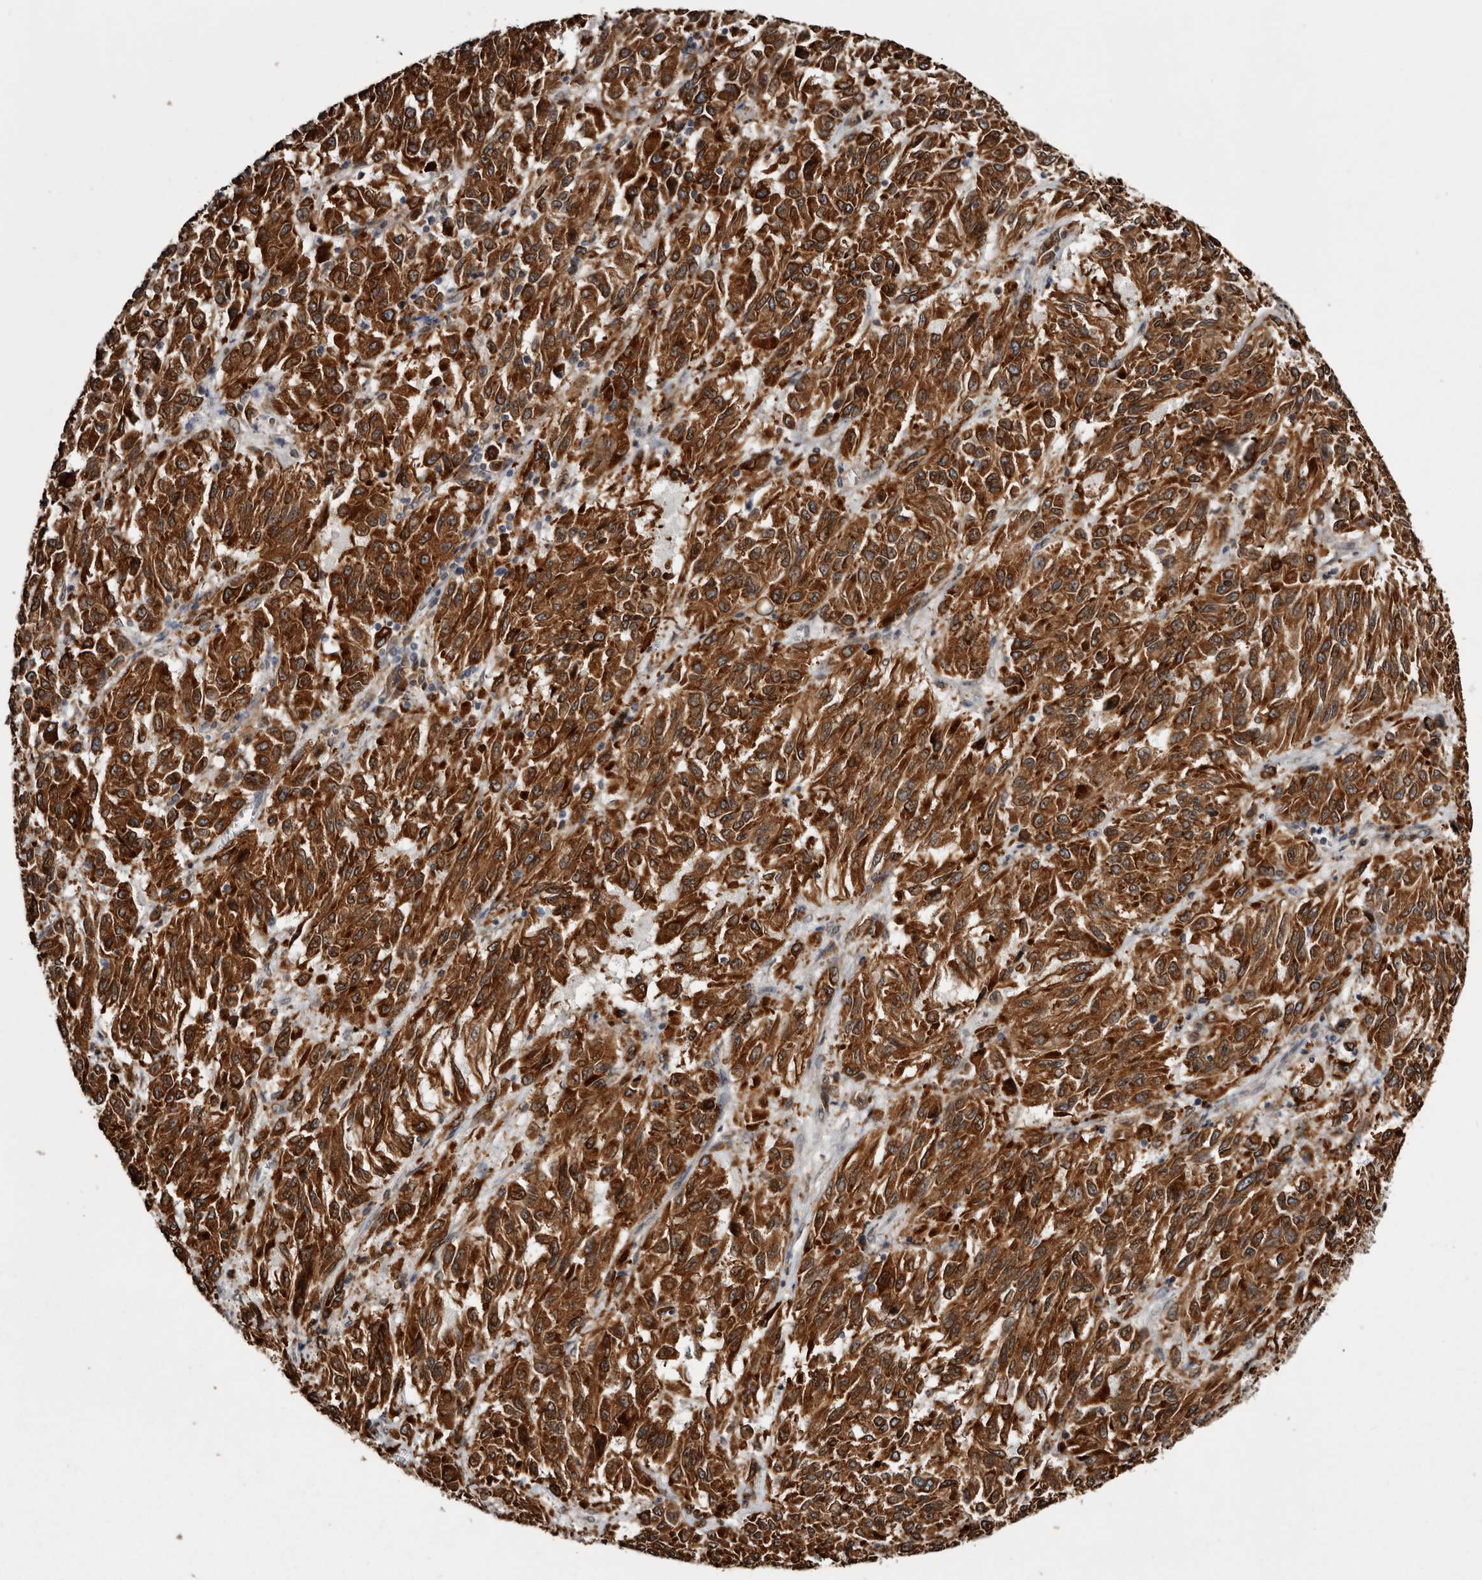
{"staining": {"intensity": "strong", "quantity": ">75%", "location": "cytoplasmic/membranous"}, "tissue": "melanoma", "cell_type": "Tumor cells", "image_type": "cancer", "snomed": [{"axis": "morphology", "description": "Malignant melanoma, Metastatic site"}, {"axis": "topography", "description": "Lung"}], "caption": "High-magnification brightfield microscopy of melanoma stained with DAB (brown) and counterstained with hematoxylin (blue). tumor cells exhibit strong cytoplasmic/membranous staining is identified in approximately>75% of cells.", "gene": "INKA2", "patient": {"sex": "male", "age": 64}}